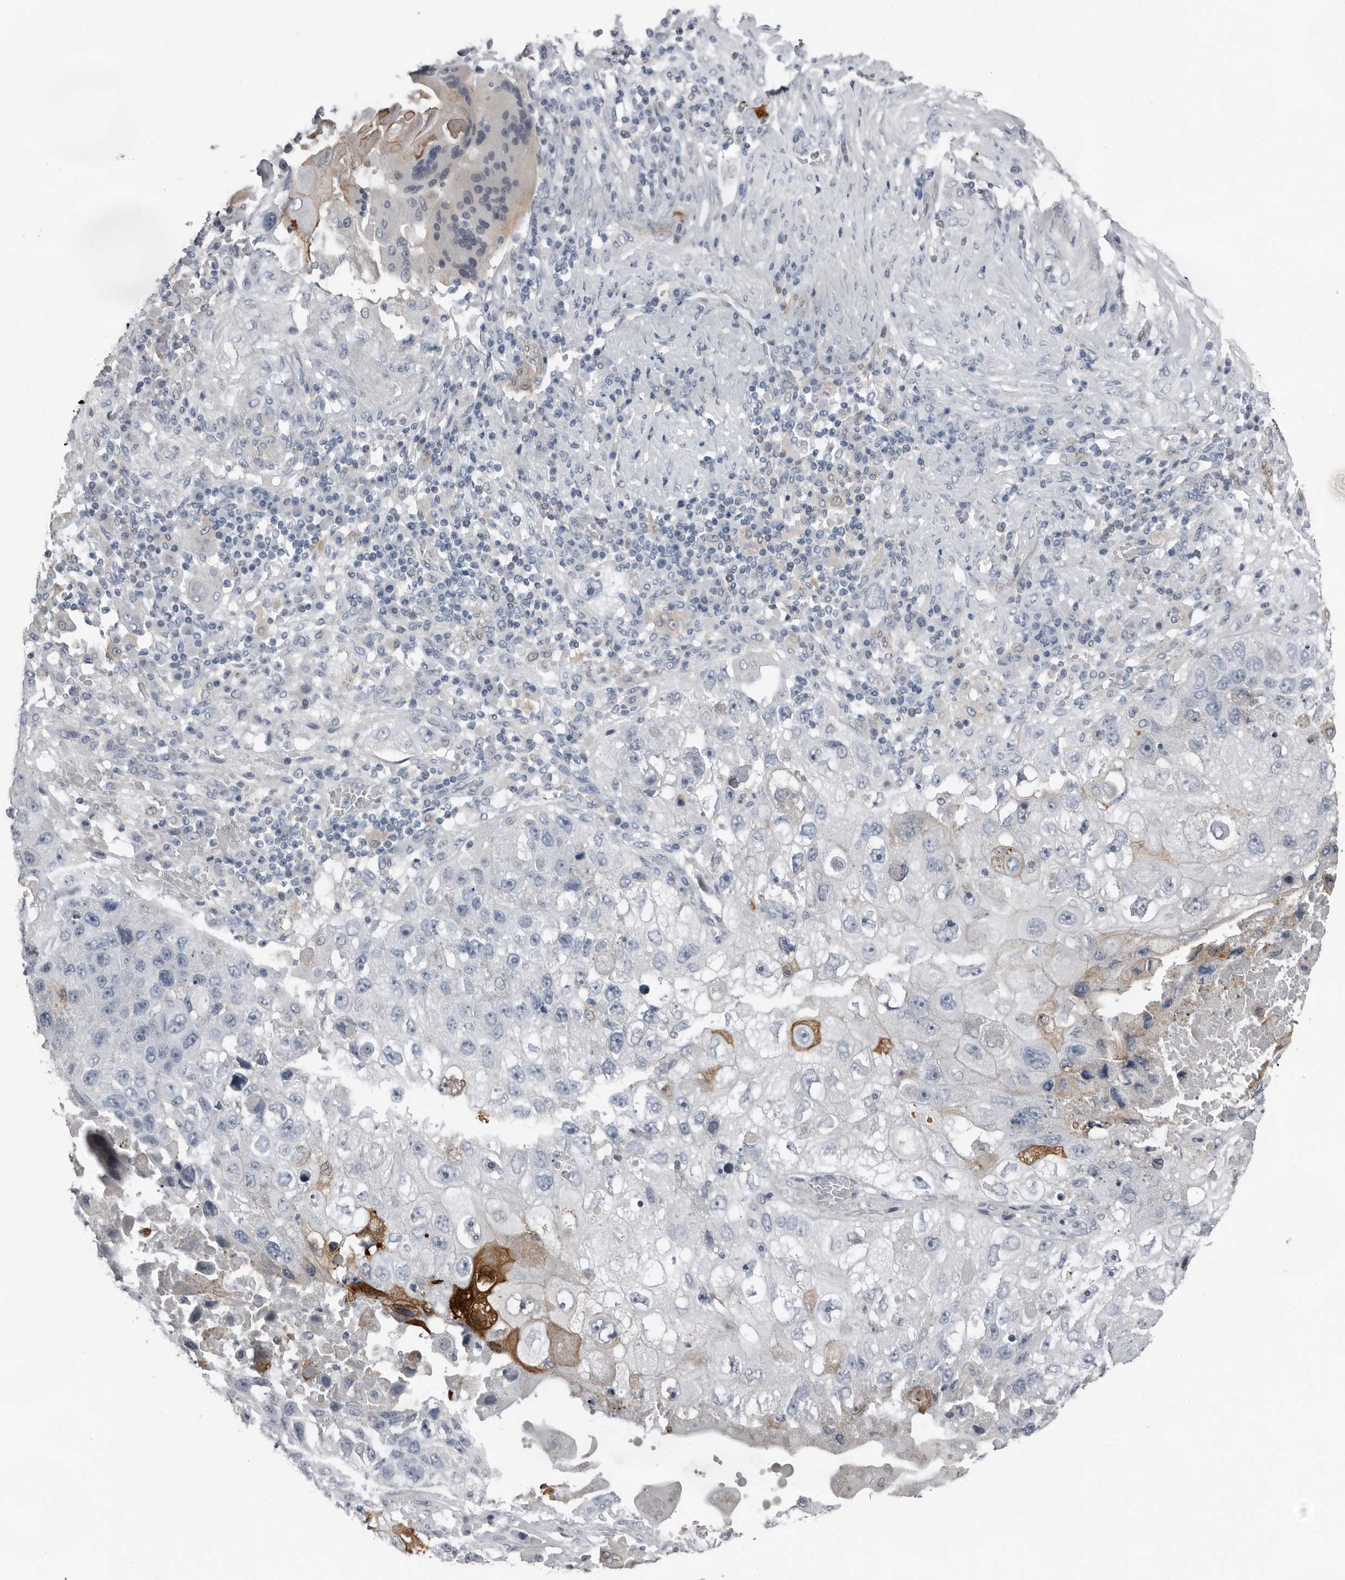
{"staining": {"intensity": "negative", "quantity": "none", "location": "none"}, "tissue": "lung cancer", "cell_type": "Tumor cells", "image_type": "cancer", "snomed": [{"axis": "morphology", "description": "Squamous cell carcinoma, NOS"}, {"axis": "topography", "description": "Lung"}], "caption": "Human lung cancer (squamous cell carcinoma) stained for a protein using immunohistochemistry reveals no staining in tumor cells.", "gene": "FABP7", "patient": {"sex": "male", "age": 61}}